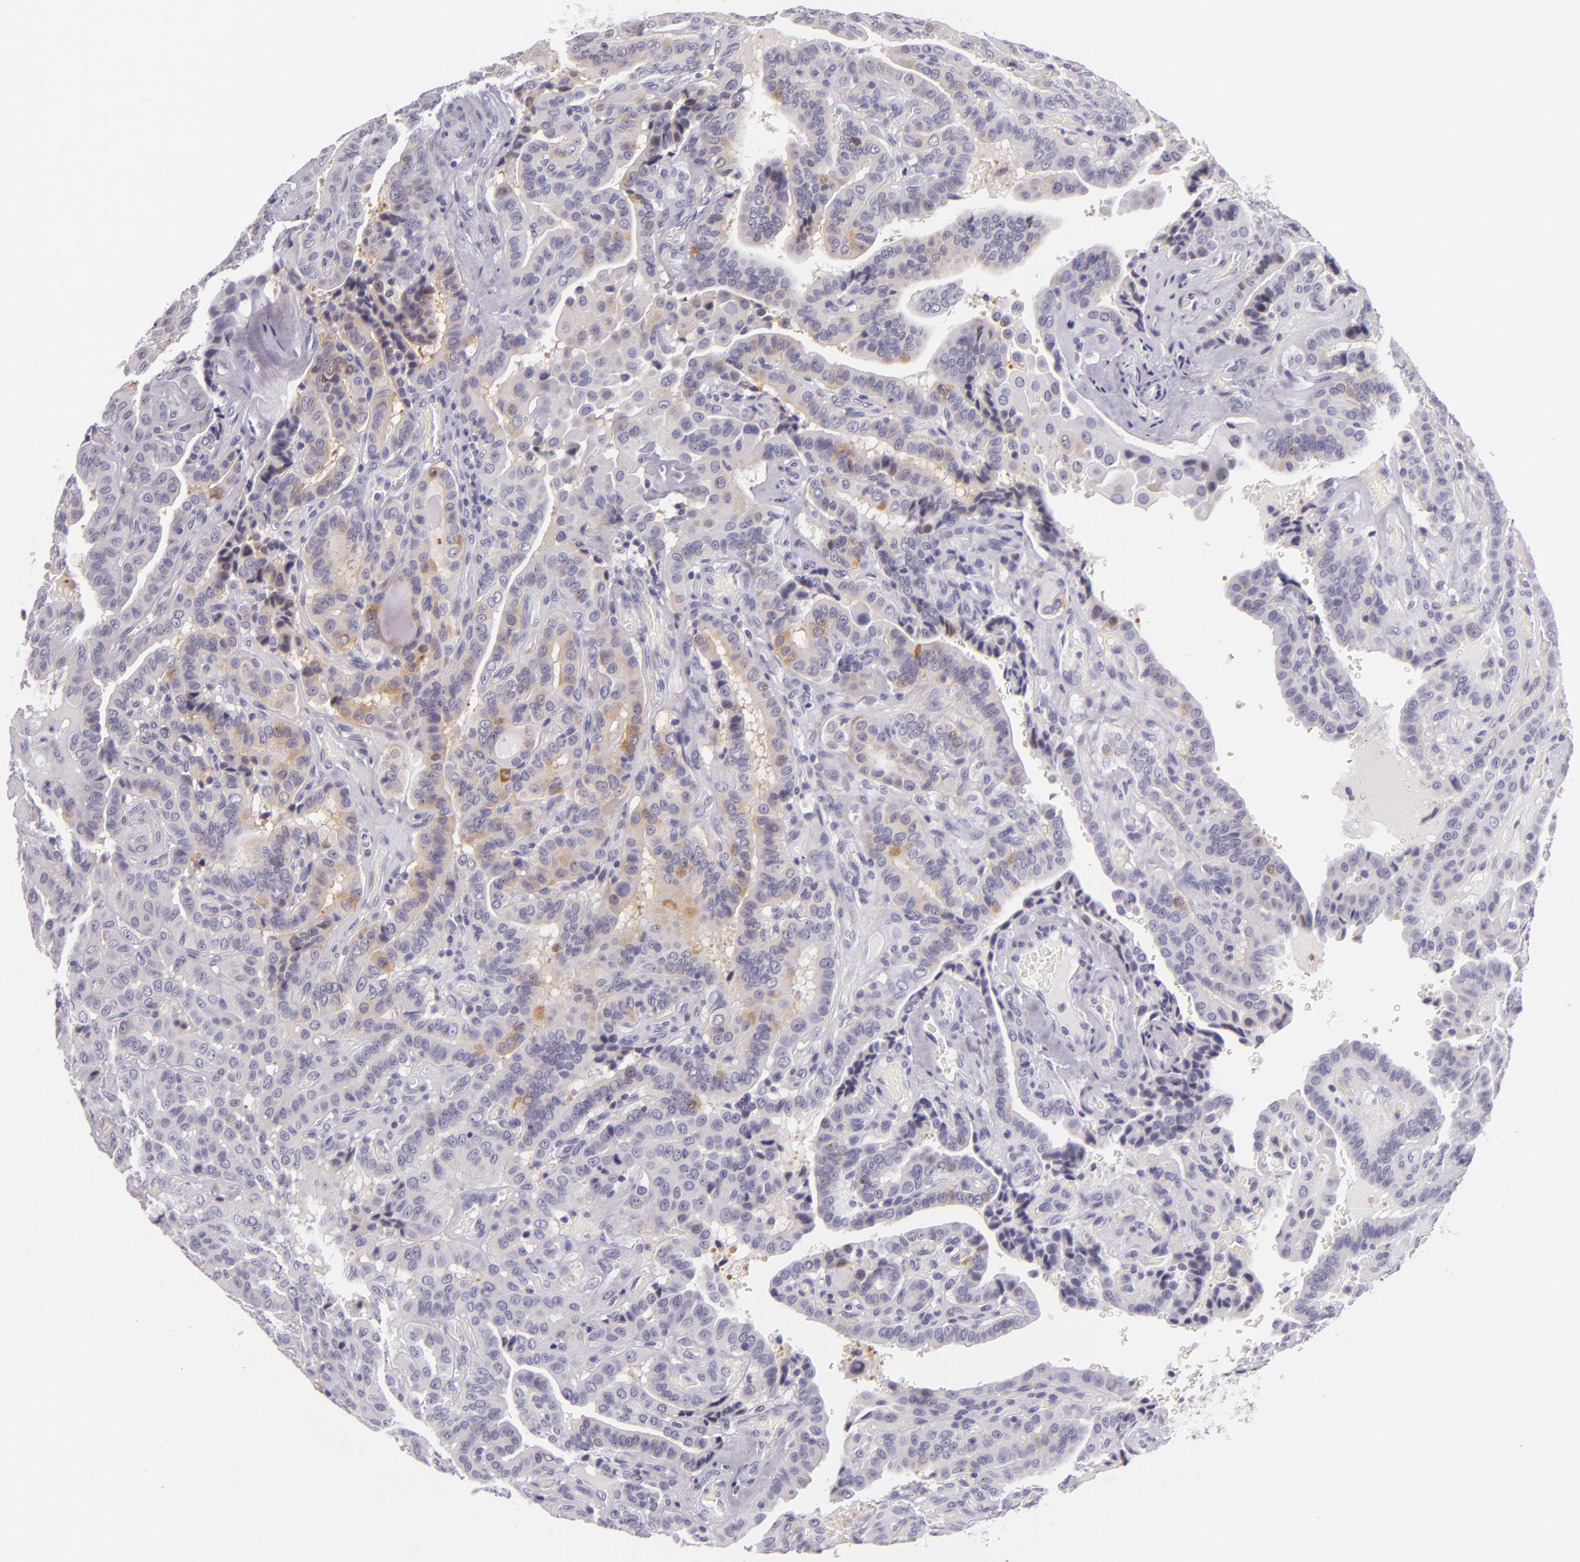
{"staining": {"intensity": "weak", "quantity": "25%-75%", "location": "cytoplasmic/membranous"}, "tissue": "thyroid cancer", "cell_type": "Tumor cells", "image_type": "cancer", "snomed": [{"axis": "morphology", "description": "Papillary adenocarcinoma, NOS"}, {"axis": "topography", "description": "Thyroid gland"}], "caption": "Immunohistochemical staining of thyroid papillary adenocarcinoma displays weak cytoplasmic/membranous protein positivity in approximately 25%-75% of tumor cells.", "gene": "HSP90AA1", "patient": {"sex": "male", "age": 87}}